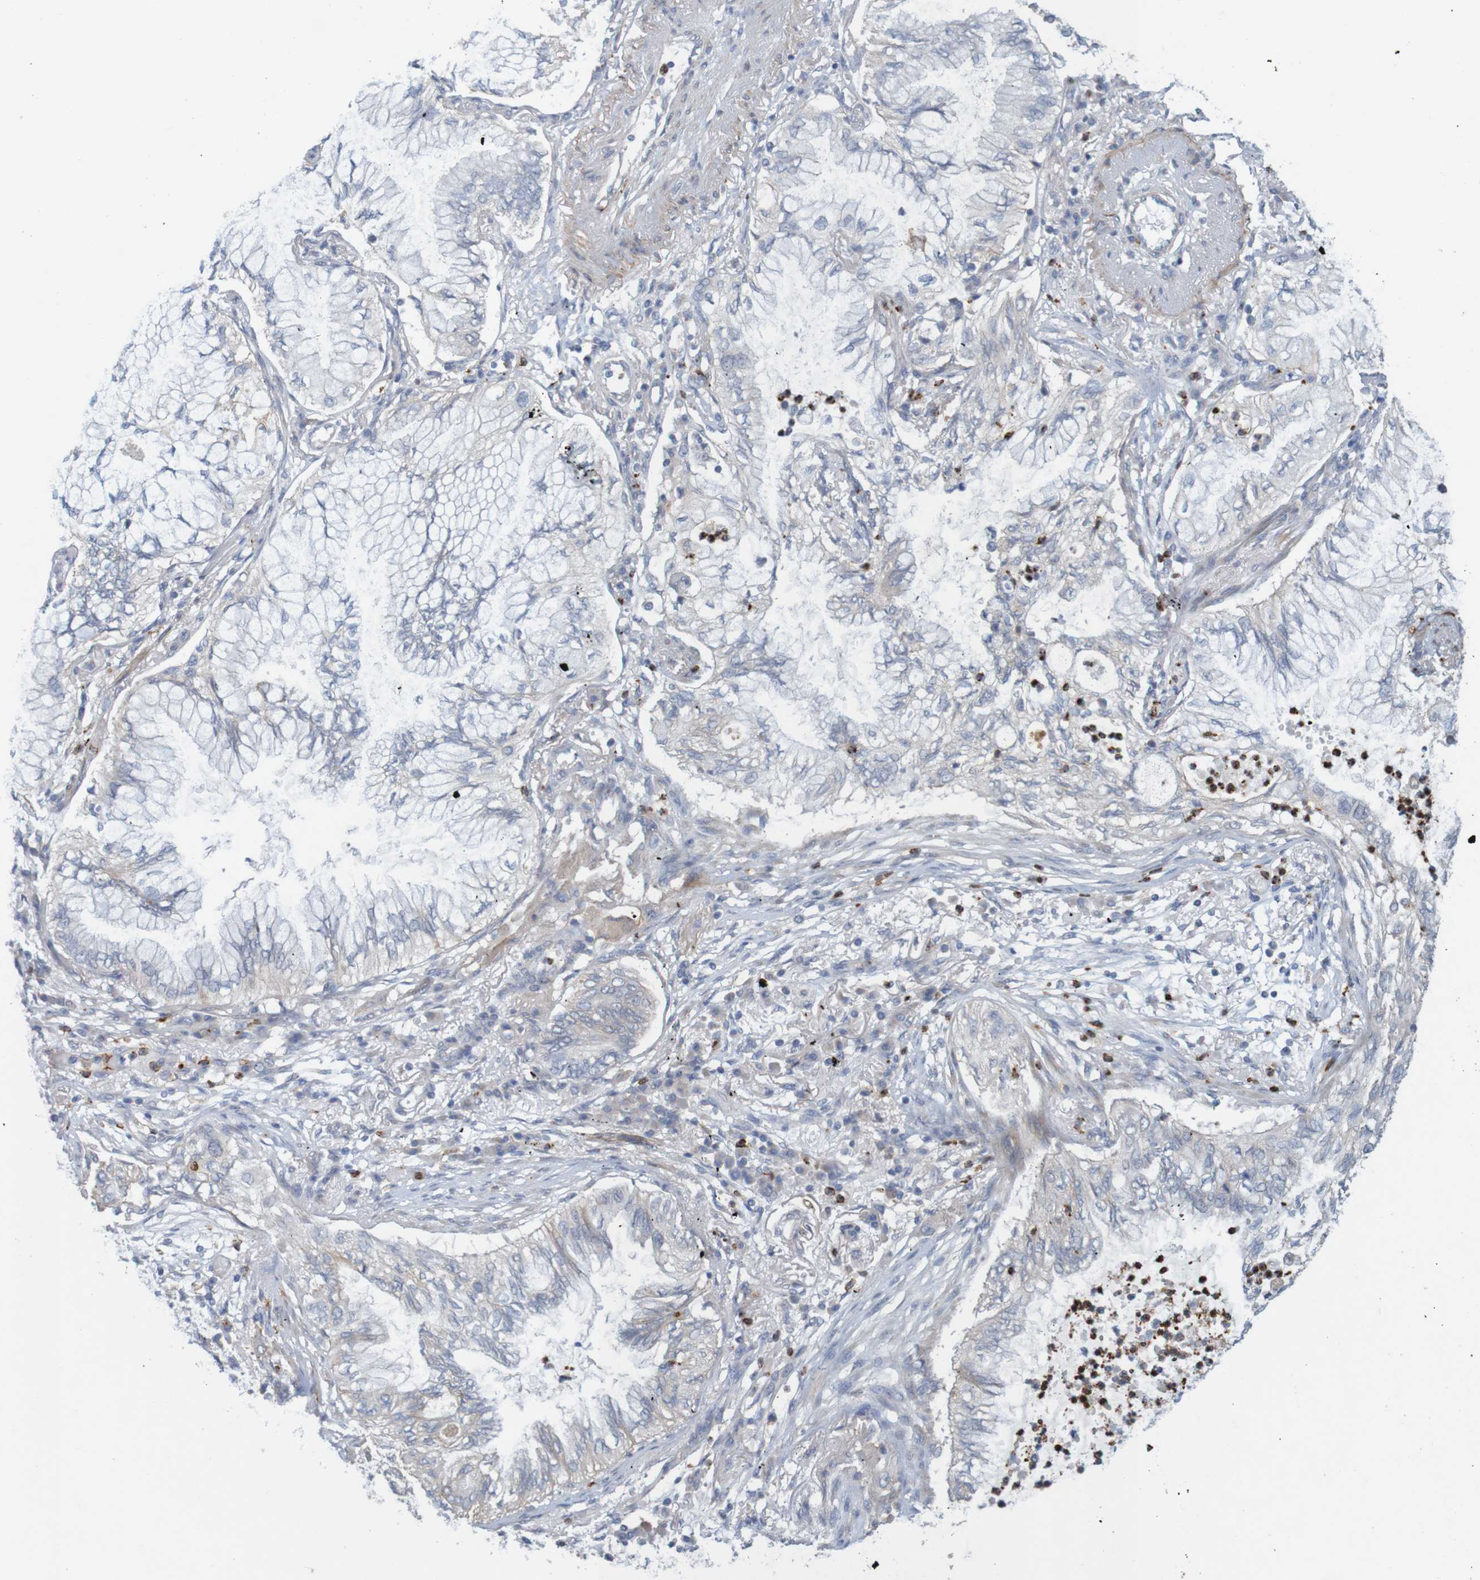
{"staining": {"intensity": "weak", "quantity": "<25%", "location": "cytoplasmic/membranous"}, "tissue": "lung cancer", "cell_type": "Tumor cells", "image_type": "cancer", "snomed": [{"axis": "morphology", "description": "Normal tissue, NOS"}, {"axis": "morphology", "description": "Adenocarcinoma, NOS"}, {"axis": "topography", "description": "Bronchus"}, {"axis": "topography", "description": "Lung"}], "caption": "Tumor cells are negative for protein expression in human lung cancer (adenocarcinoma). (DAB (3,3'-diaminobenzidine) immunohistochemistry (IHC) with hematoxylin counter stain).", "gene": "KRT23", "patient": {"sex": "female", "age": 70}}